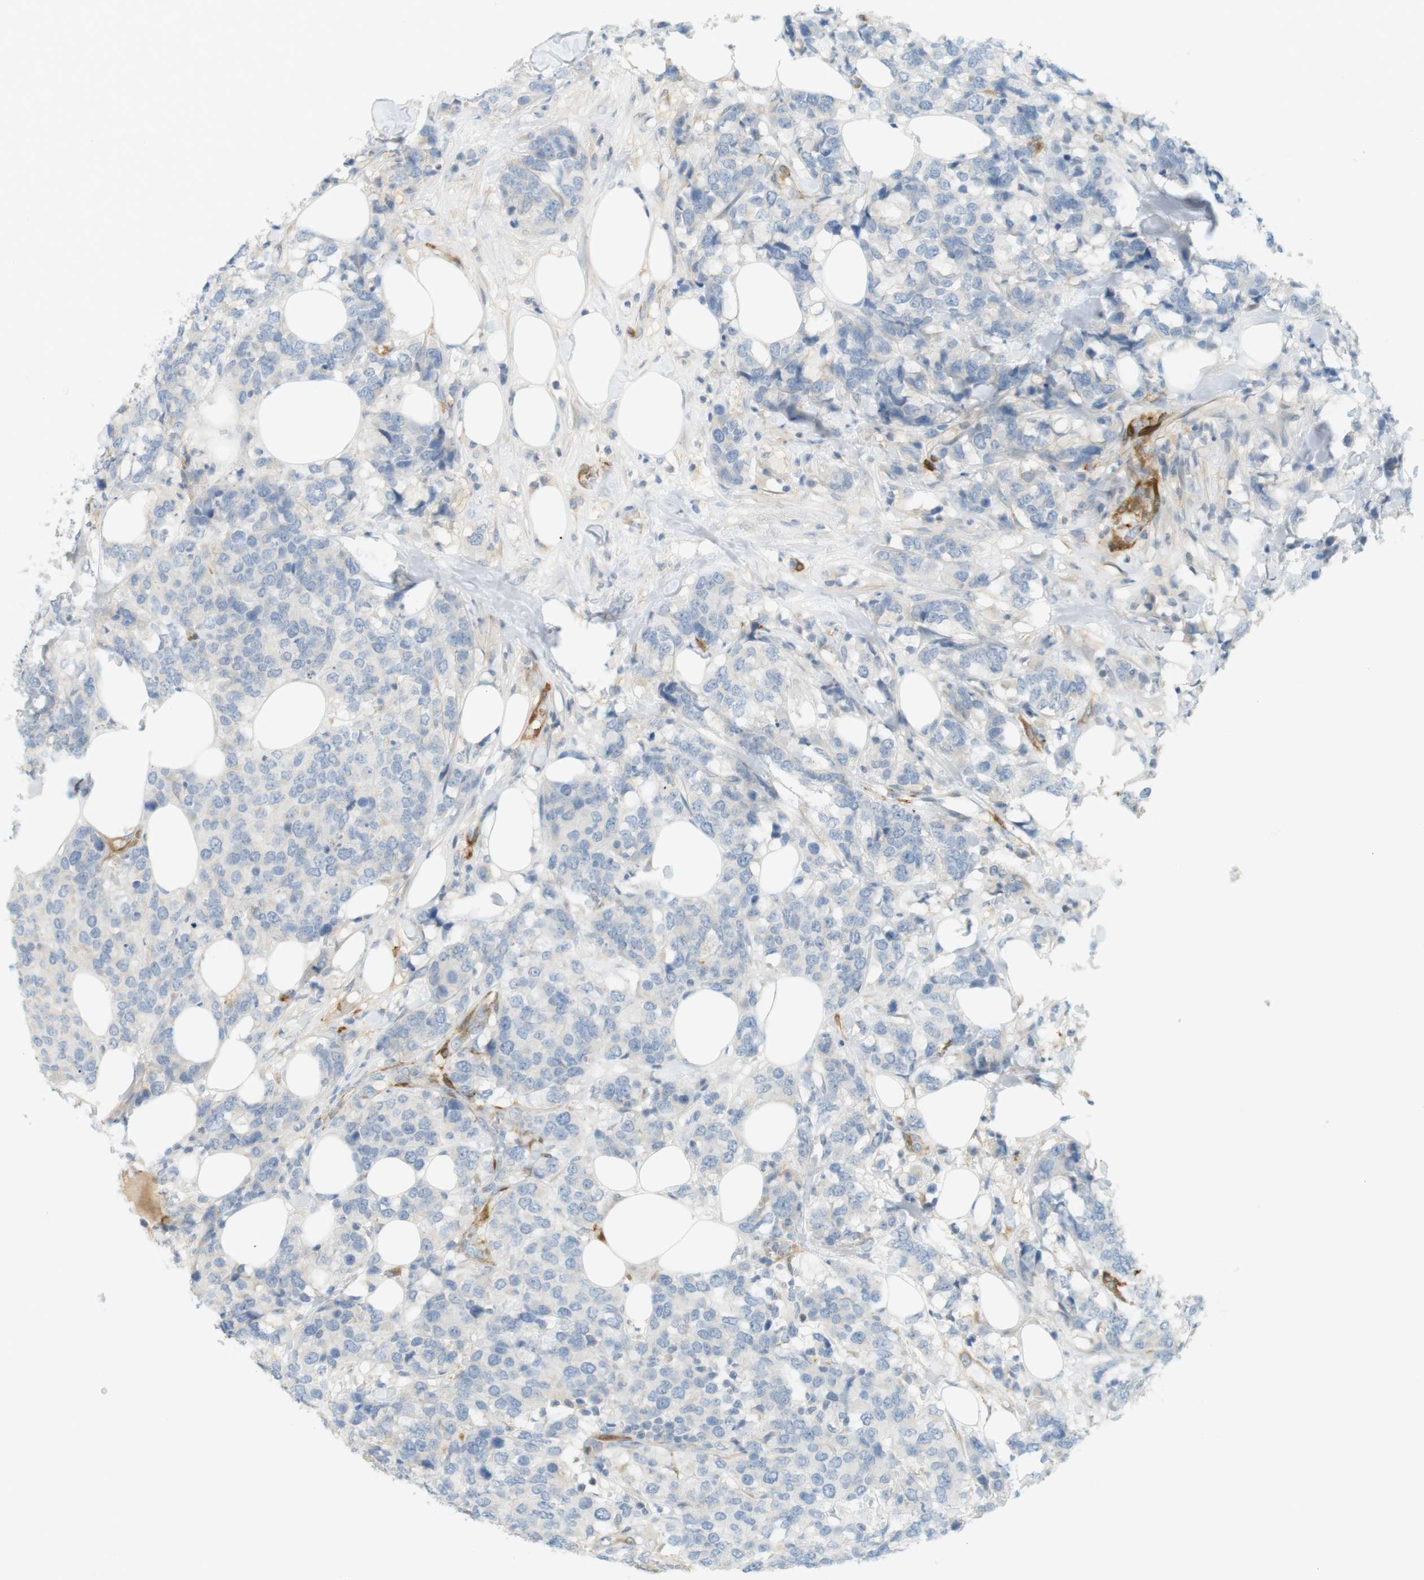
{"staining": {"intensity": "negative", "quantity": "none", "location": "none"}, "tissue": "breast cancer", "cell_type": "Tumor cells", "image_type": "cancer", "snomed": [{"axis": "morphology", "description": "Lobular carcinoma"}, {"axis": "topography", "description": "Breast"}], "caption": "Immunohistochemical staining of human breast cancer (lobular carcinoma) reveals no significant staining in tumor cells.", "gene": "PDE3A", "patient": {"sex": "female", "age": 59}}